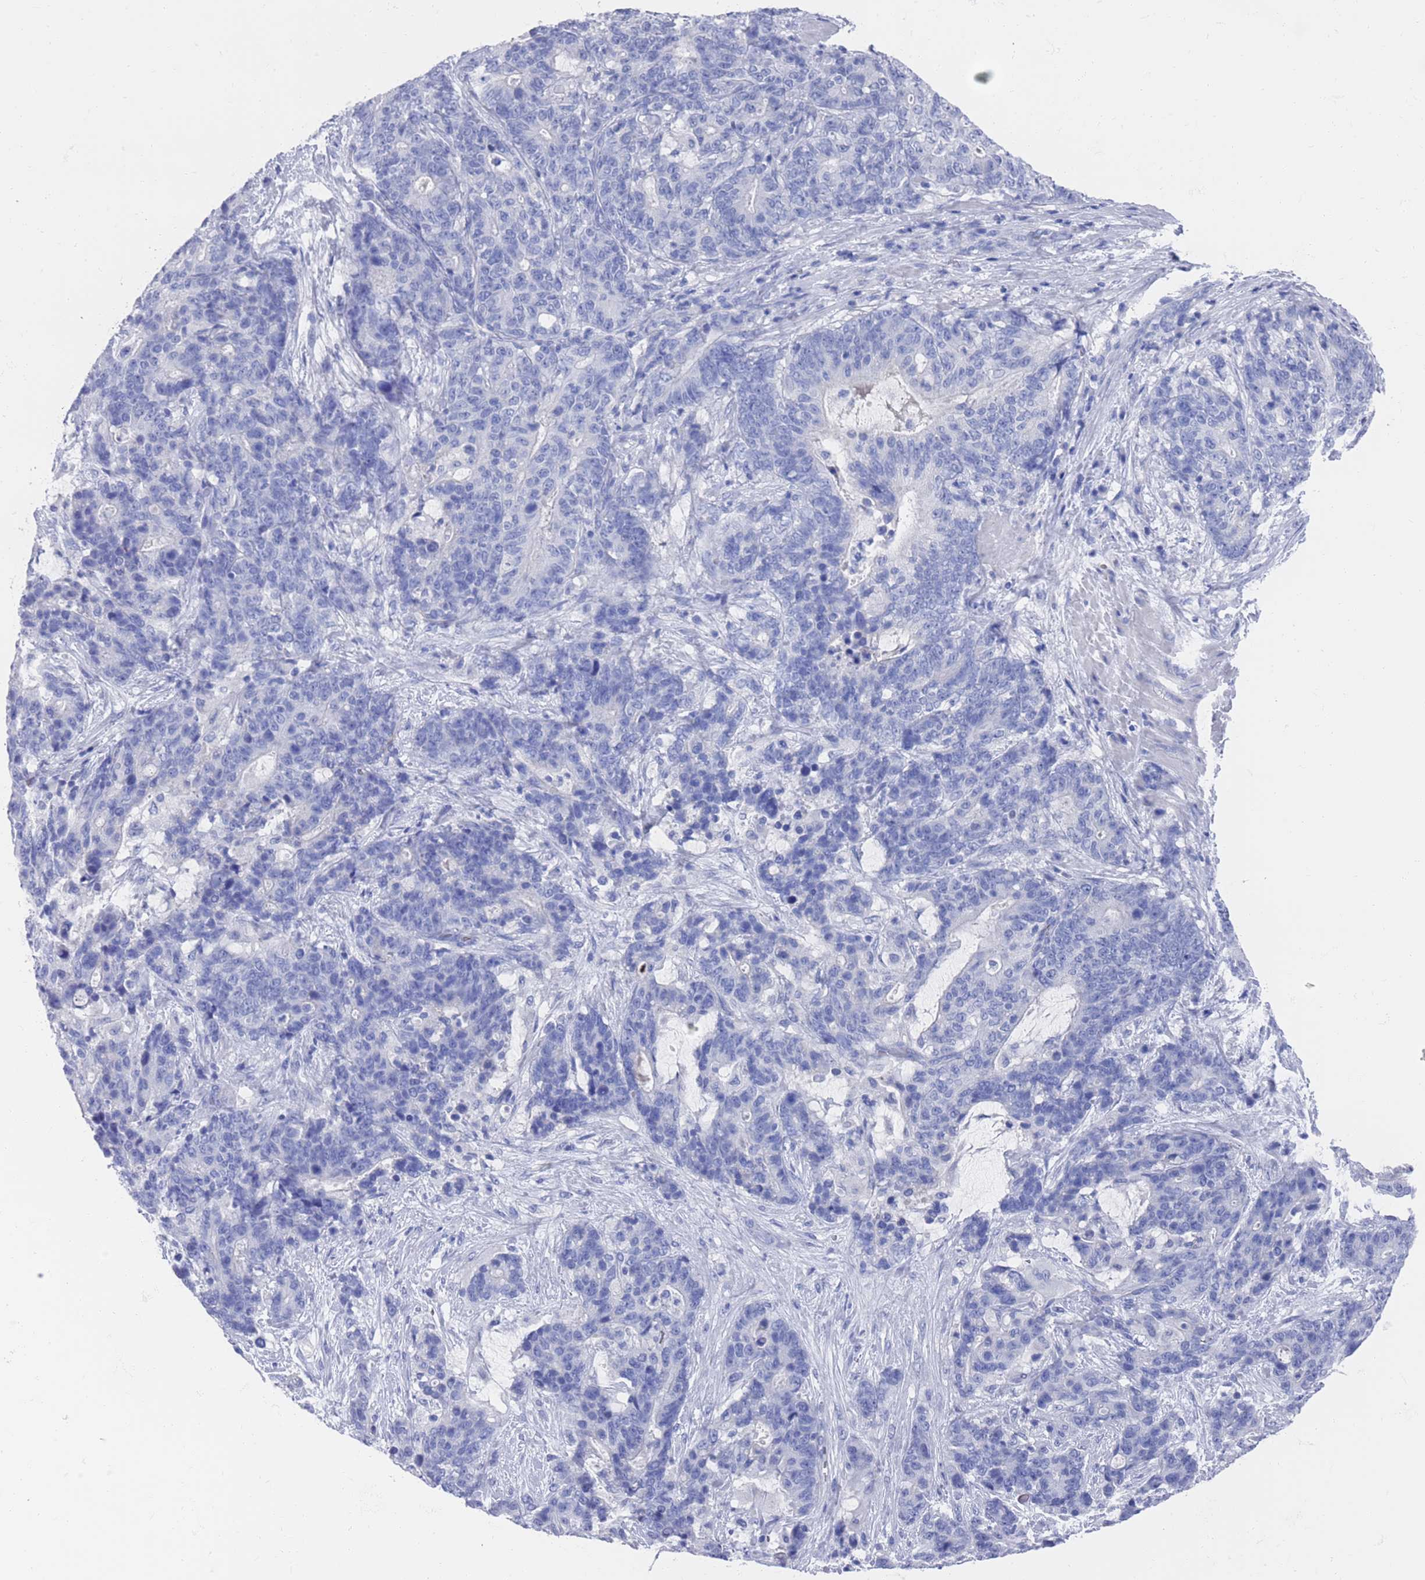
{"staining": {"intensity": "negative", "quantity": "none", "location": "none"}, "tissue": "stomach cancer", "cell_type": "Tumor cells", "image_type": "cancer", "snomed": [{"axis": "morphology", "description": "Normal tissue, NOS"}, {"axis": "morphology", "description": "Adenocarcinoma, NOS"}, {"axis": "topography", "description": "Stomach"}], "caption": "A micrograph of stomach adenocarcinoma stained for a protein reveals no brown staining in tumor cells.", "gene": "MTMR2", "patient": {"sex": "female", "age": 64}}